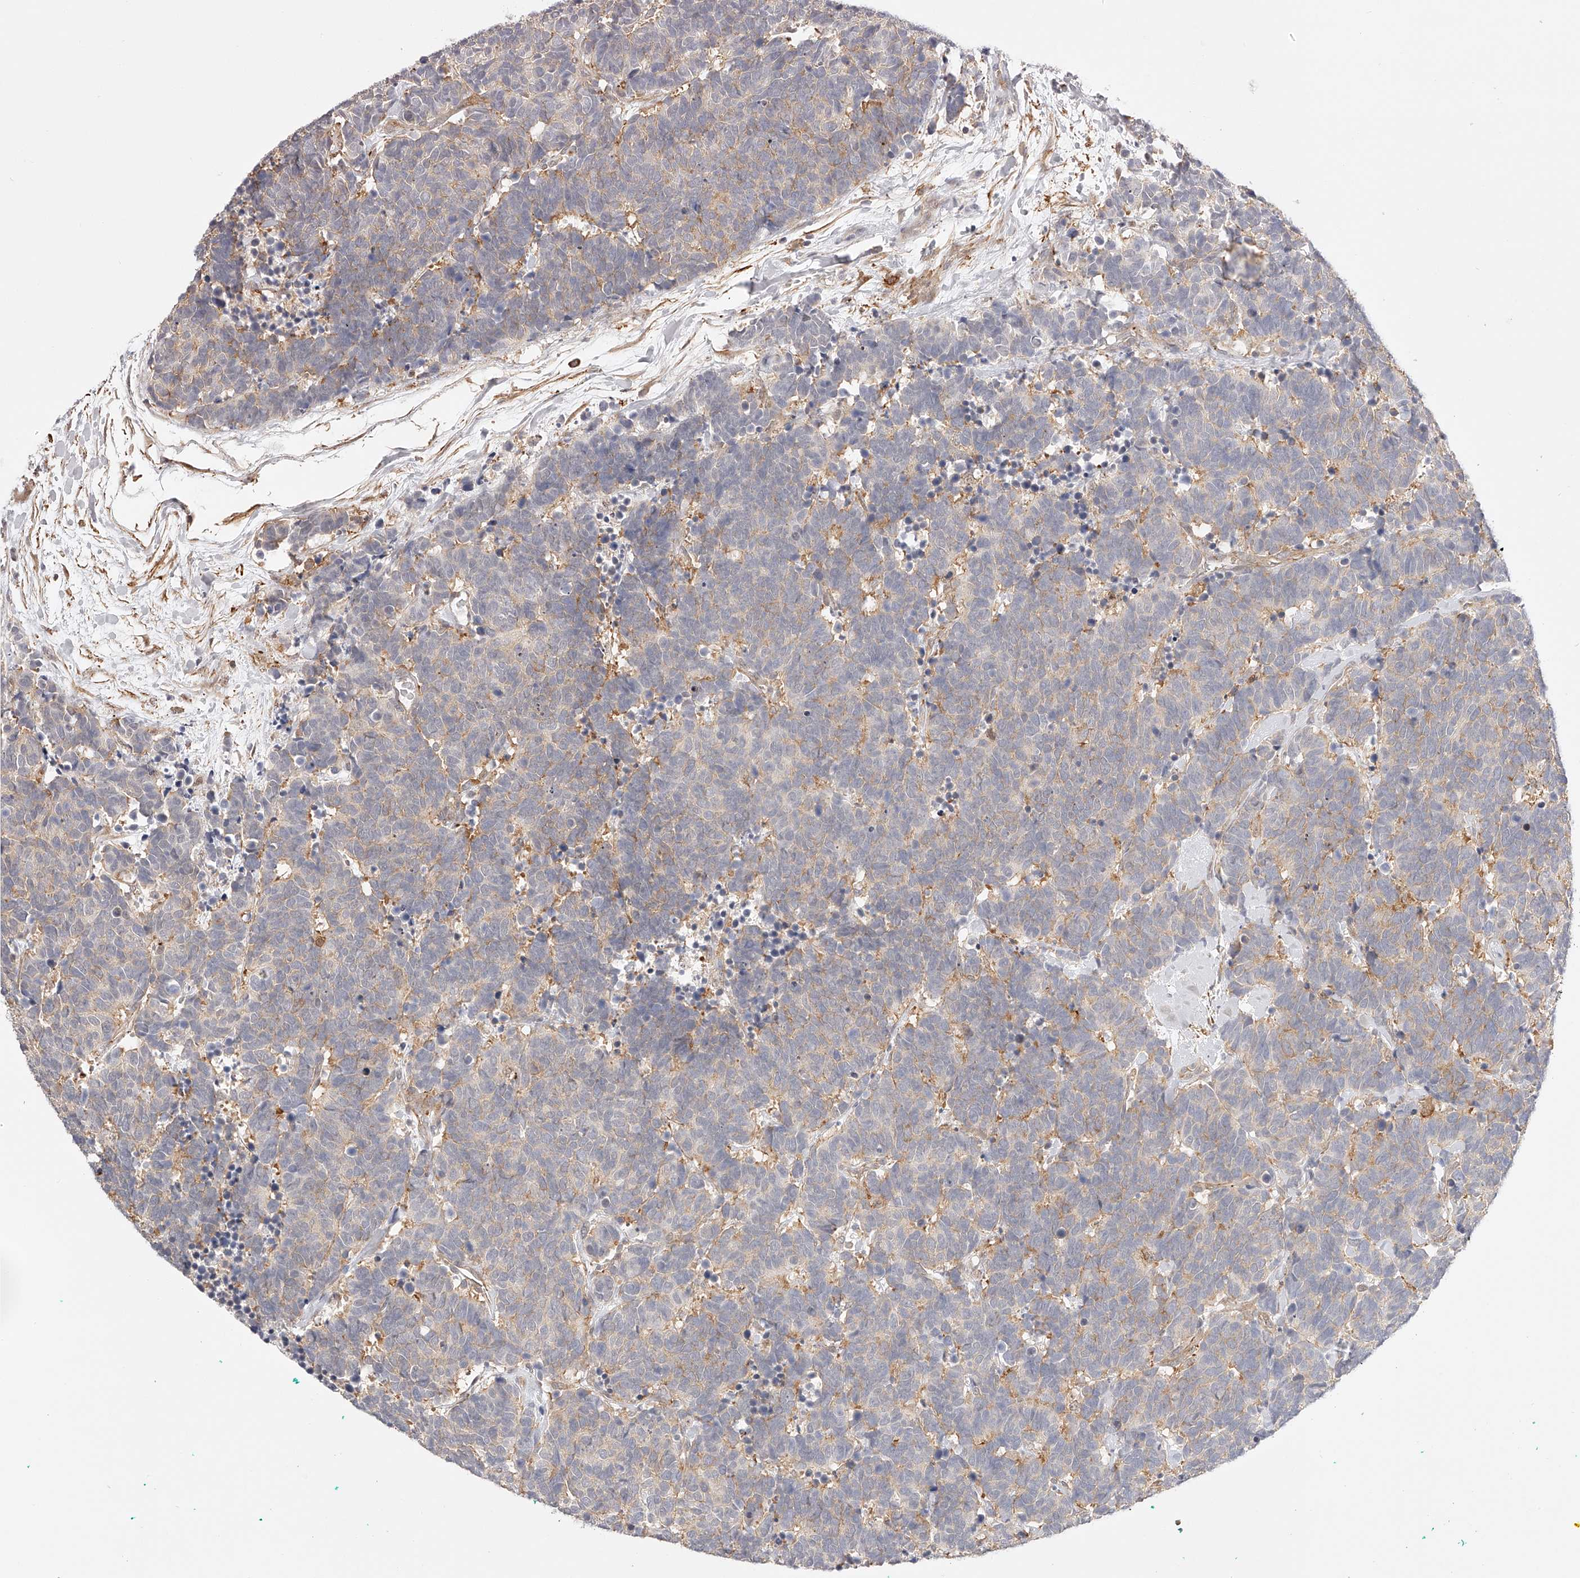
{"staining": {"intensity": "weak", "quantity": ">75%", "location": "cytoplasmic/membranous"}, "tissue": "carcinoid", "cell_type": "Tumor cells", "image_type": "cancer", "snomed": [{"axis": "morphology", "description": "Carcinoma, NOS"}, {"axis": "morphology", "description": "Carcinoid, malignant, NOS"}, {"axis": "topography", "description": "Urinary bladder"}], "caption": "The histopathology image shows staining of malignant carcinoid, revealing weak cytoplasmic/membranous protein staining (brown color) within tumor cells.", "gene": "SYNC", "patient": {"sex": "male", "age": 57}}